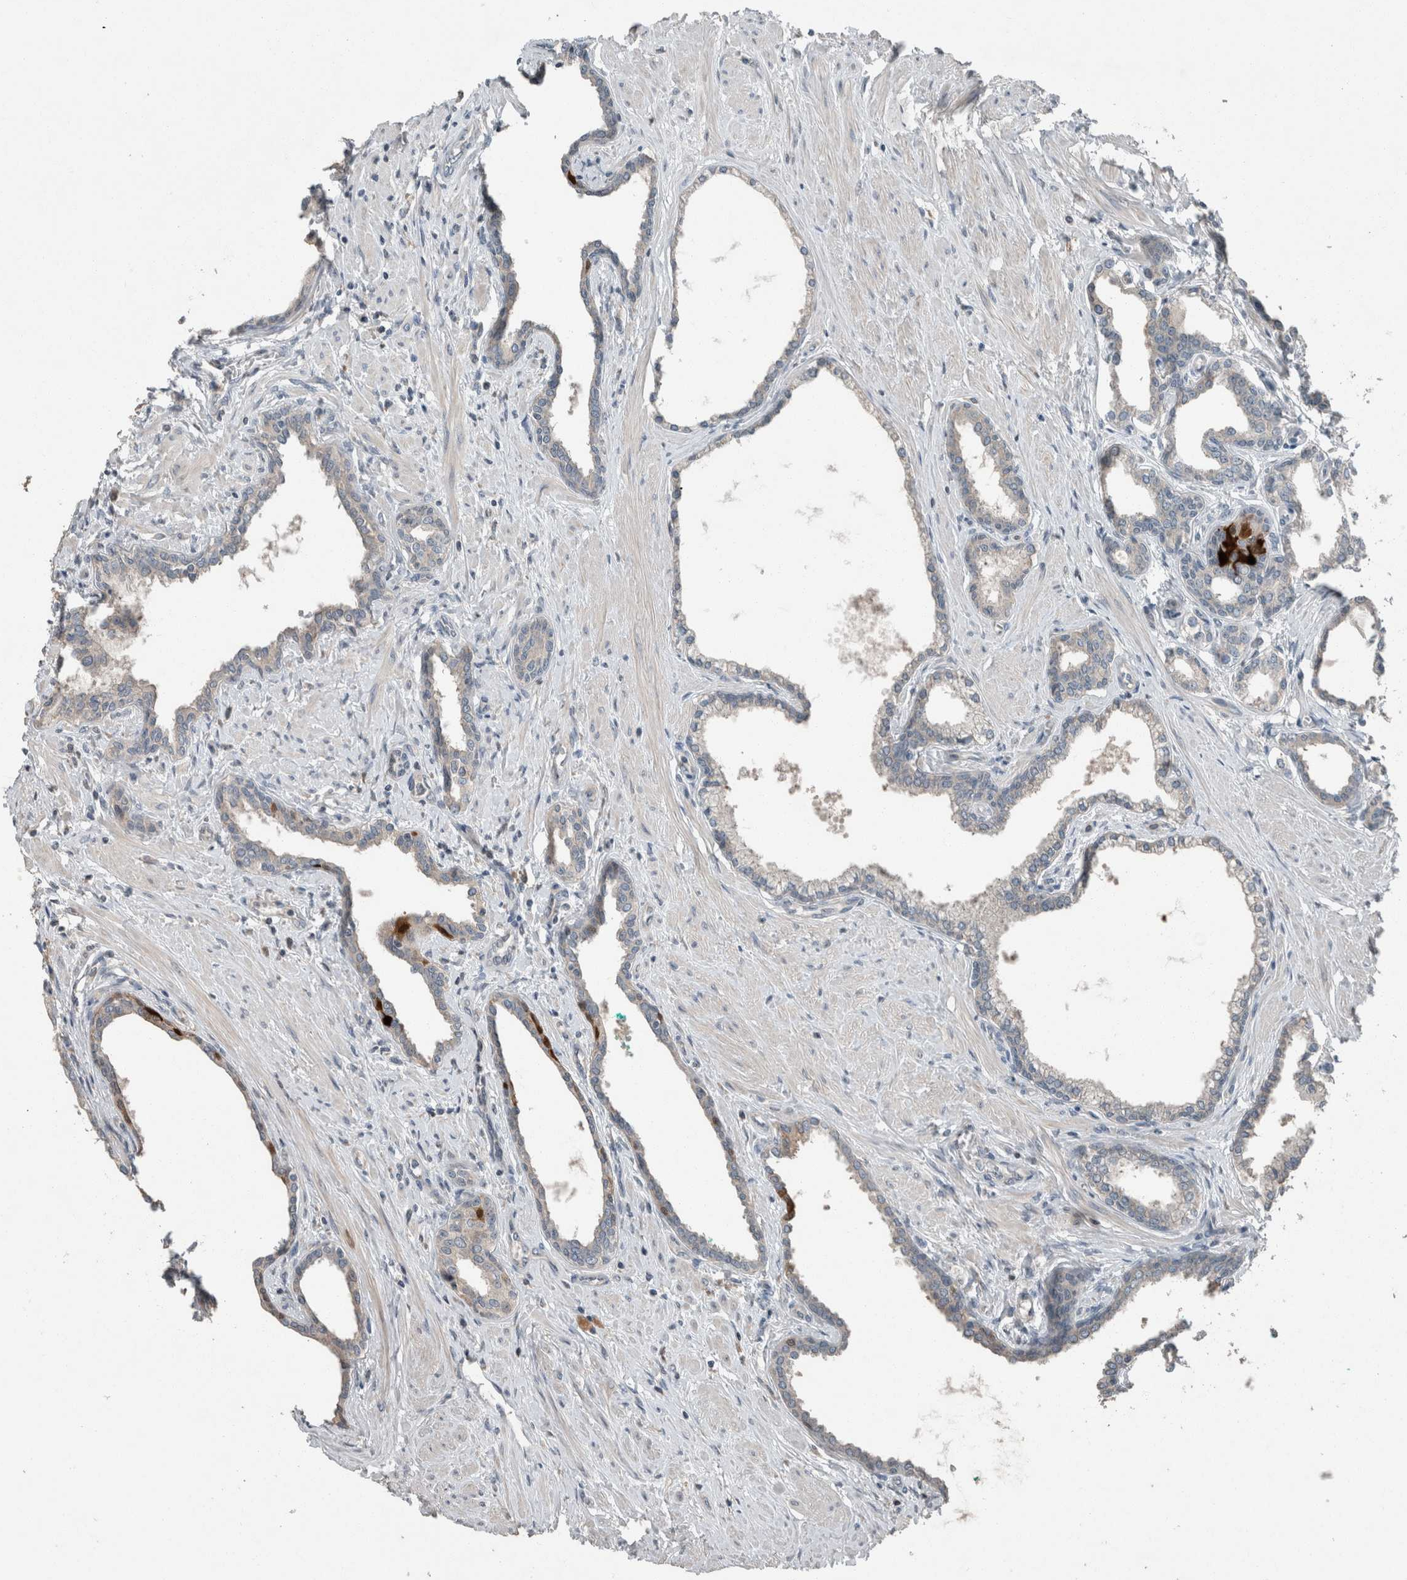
{"staining": {"intensity": "strong", "quantity": "<25%", "location": "cytoplasmic/membranous"}, "tissue": "prostate cancer", "cell_type": "Tumor cells", "image_type": "cancer", "snomed": [{"axis": "morphology", "description": "Adenocarcinoma, High grade"}, {"axis": "topography", "description": "Prostate"}], "caption": "Human prostate cancer (high-grade adenocarcinoma) stained with a brown dye reveals strong cytoplasmic/membranous positive expression in about <25% of tumor cells.", "gene": "KNTC1", "patient": {"sex": "male", "age": 52}}